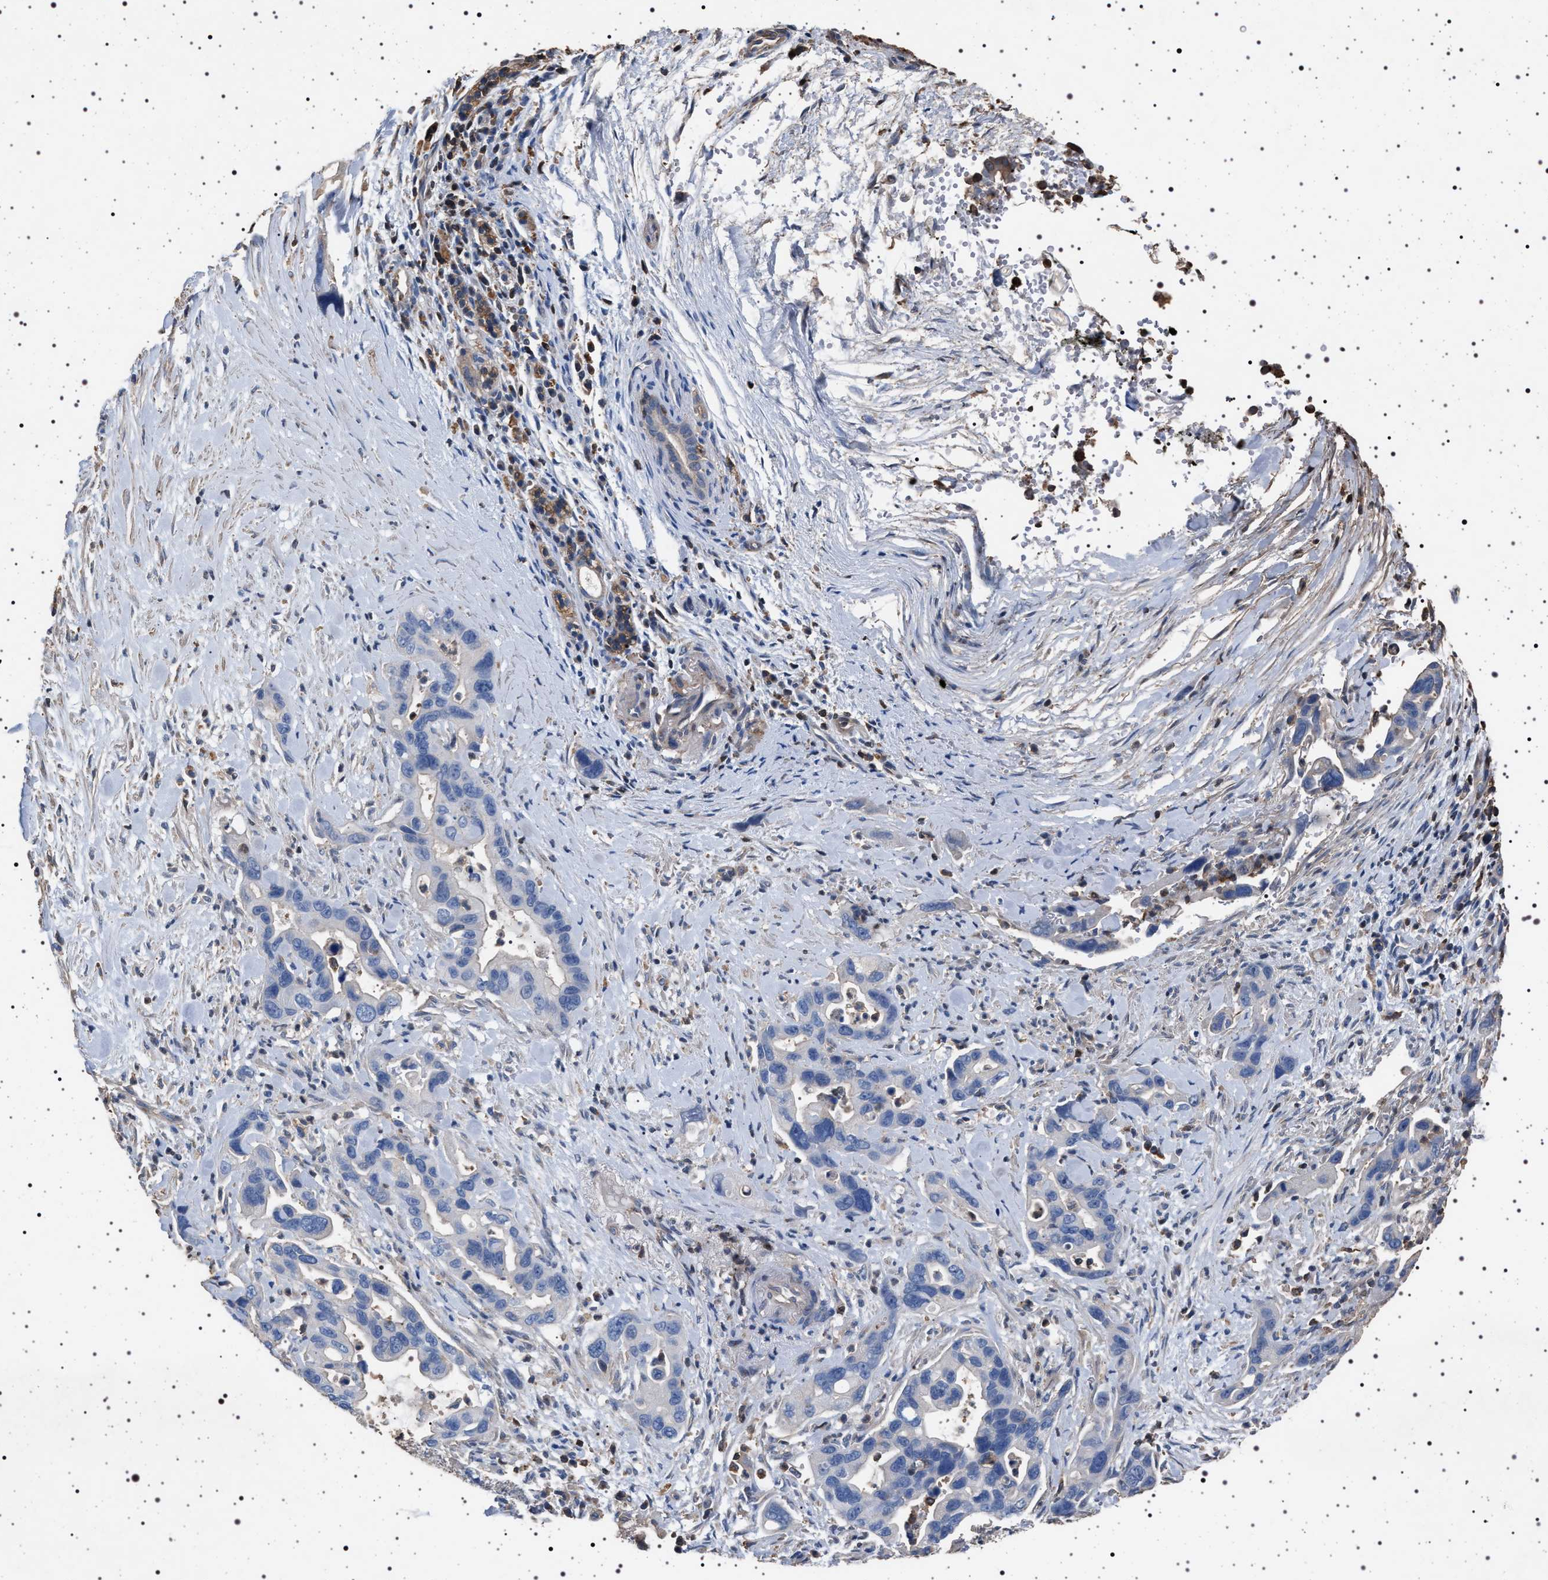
{"staining": {"intensity": "negative", "quantity": "none", "location": "none"}, "tissue": "pancreatic cancer", "cell_type": "Tumor cells", "image_type": "cancer", "snomed": [{"axis": "morphology", "description": "Adenocarcinoma, NOS"}, {"axis": "topography", "description": "Pancreas"}], "caption": "The immunohistochemistry (IHC) image has no significant positivity in tumor cells of adenocarcinoma (pancreatic) tissue.", "gene": "SMAP2", "patient": {"sex": "female", "age": 70}}